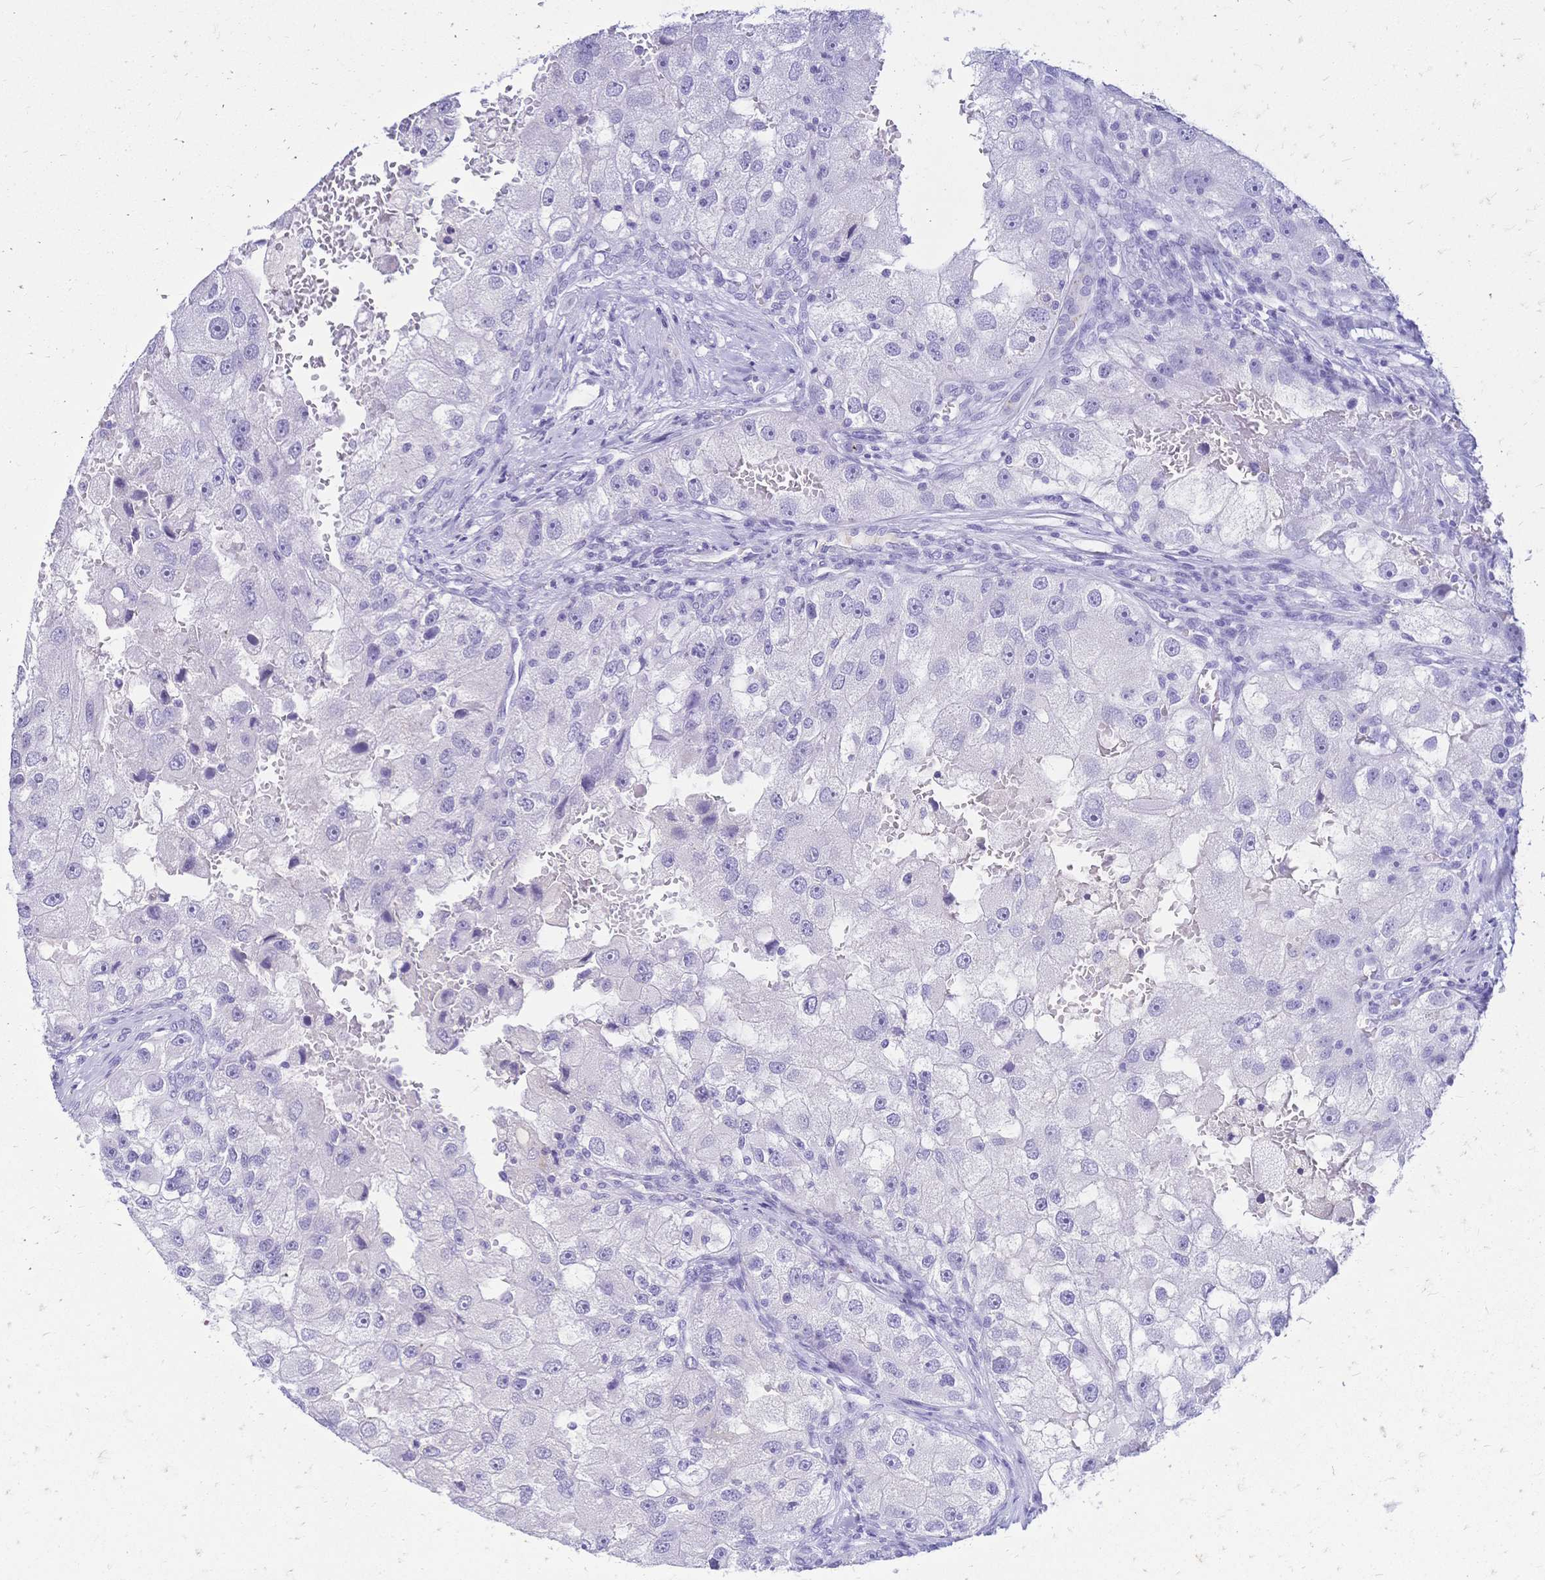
{"staining": {"intensity": "negative", "quantity": "none", "location": "none"}, "tissue": "renal cancer", "cell_type": "Tumor cells", "image_type": "cancer", "snomed": [{"axis": "morphology", "description": "Adenocarcinoma, NOS"}, {"axis": "topography", "description": "Kidney"}], "caption": "IHC of human renal adenocarcinoma shows no expression in tumor cells.", "gene": "FA2H", "patient": {"sex": "male", "age": 63}}